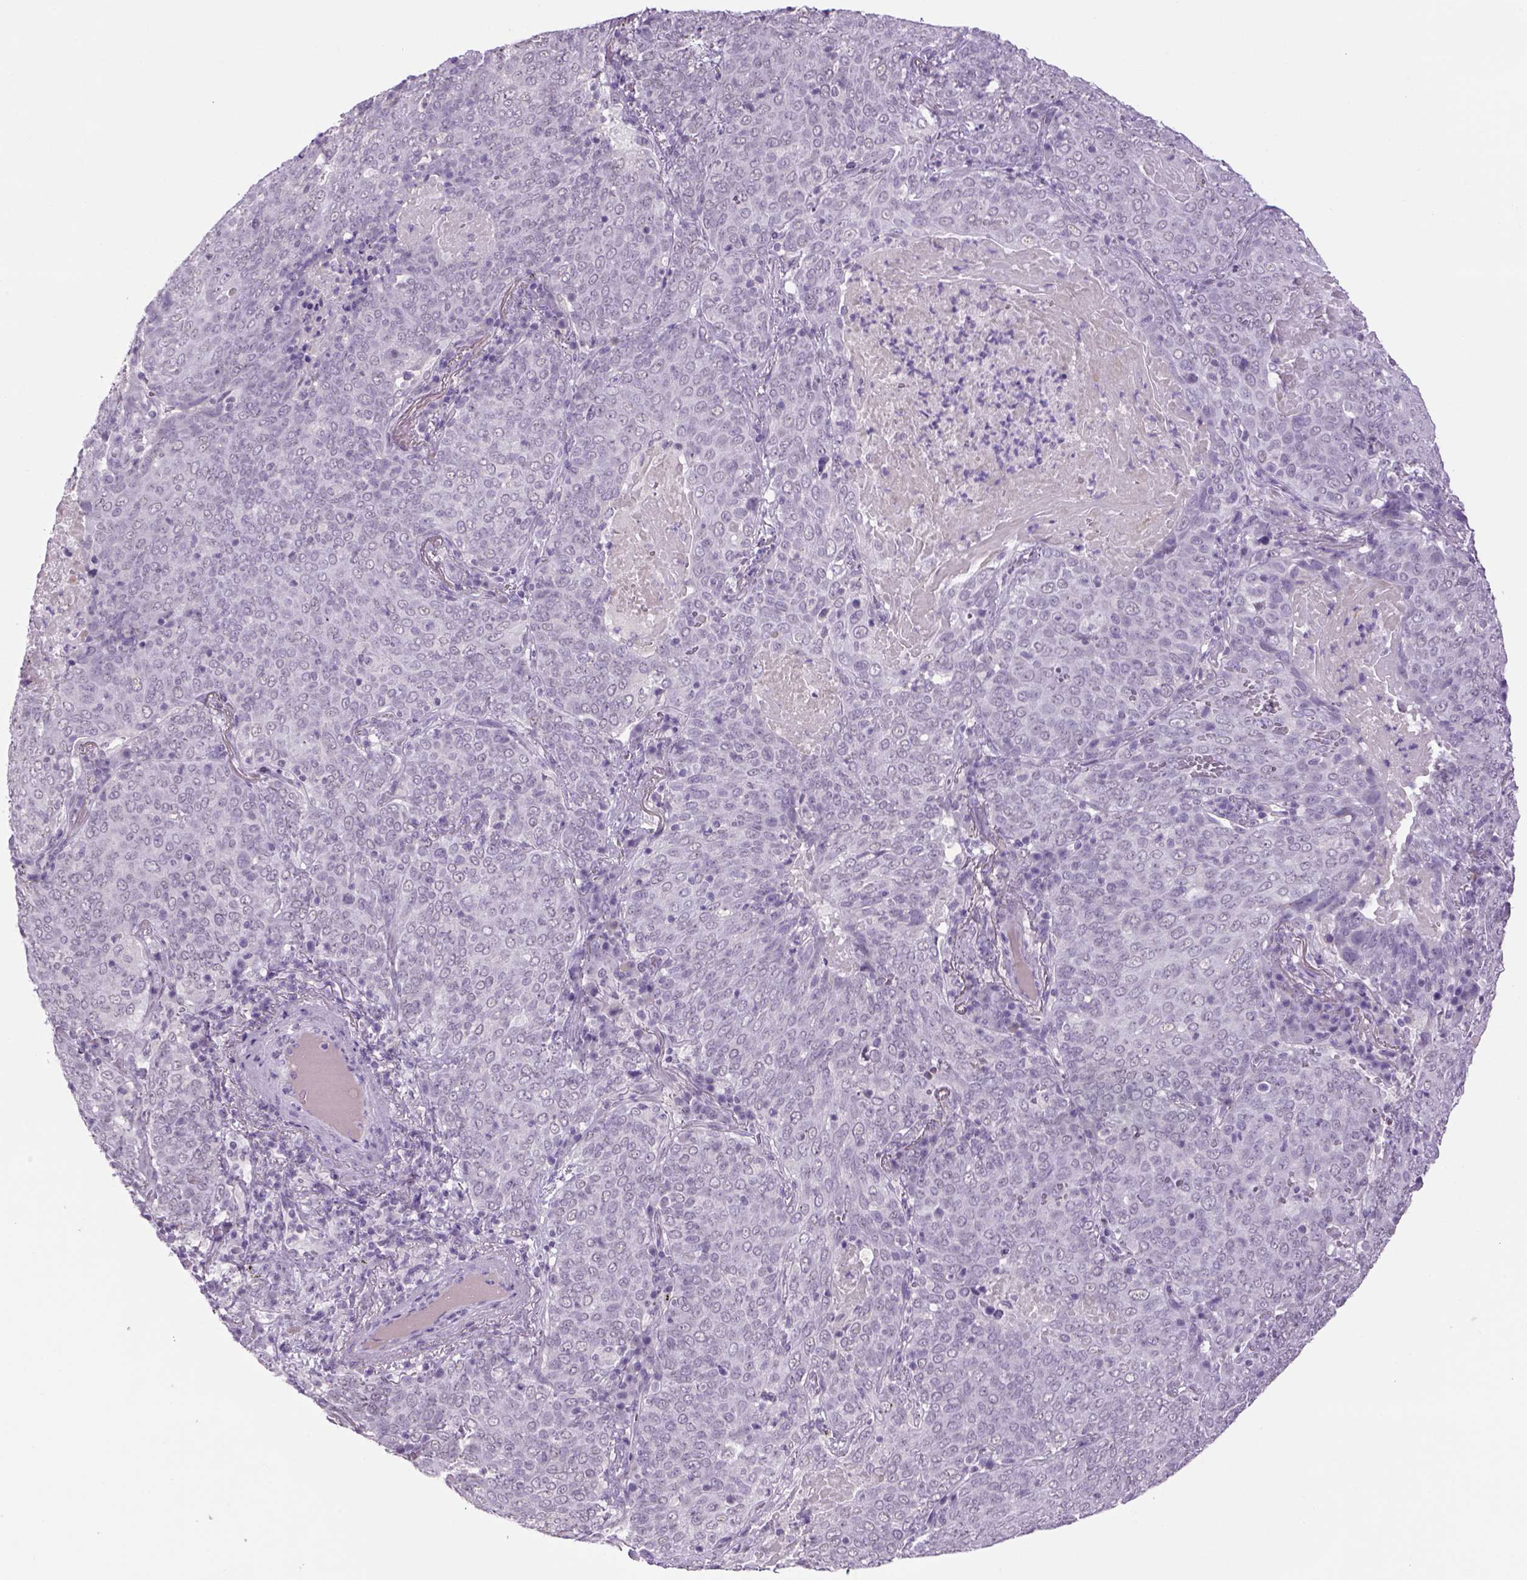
{"staining": {"intensity": "negative", "quantity": "none", "location": "none"}, "tissue": "lung cancer", "cell_type": "Tumor cells", "image_type": "cancer", "snomed": [{"axis": "morphology", "description": "Squamous cell carcinoma, NOS"}, {"axis": "topography", "description": "Lung"}], "caption": "IHC micrograph of lung cancer (squamous cell carcinoma) stained for a protein (brown), which exhibits no positivity in tumor cells. (DAB immunohistochemistry, high magnification).", "gene": "DBH", "patient": {"sex": "male", "age": 82}}